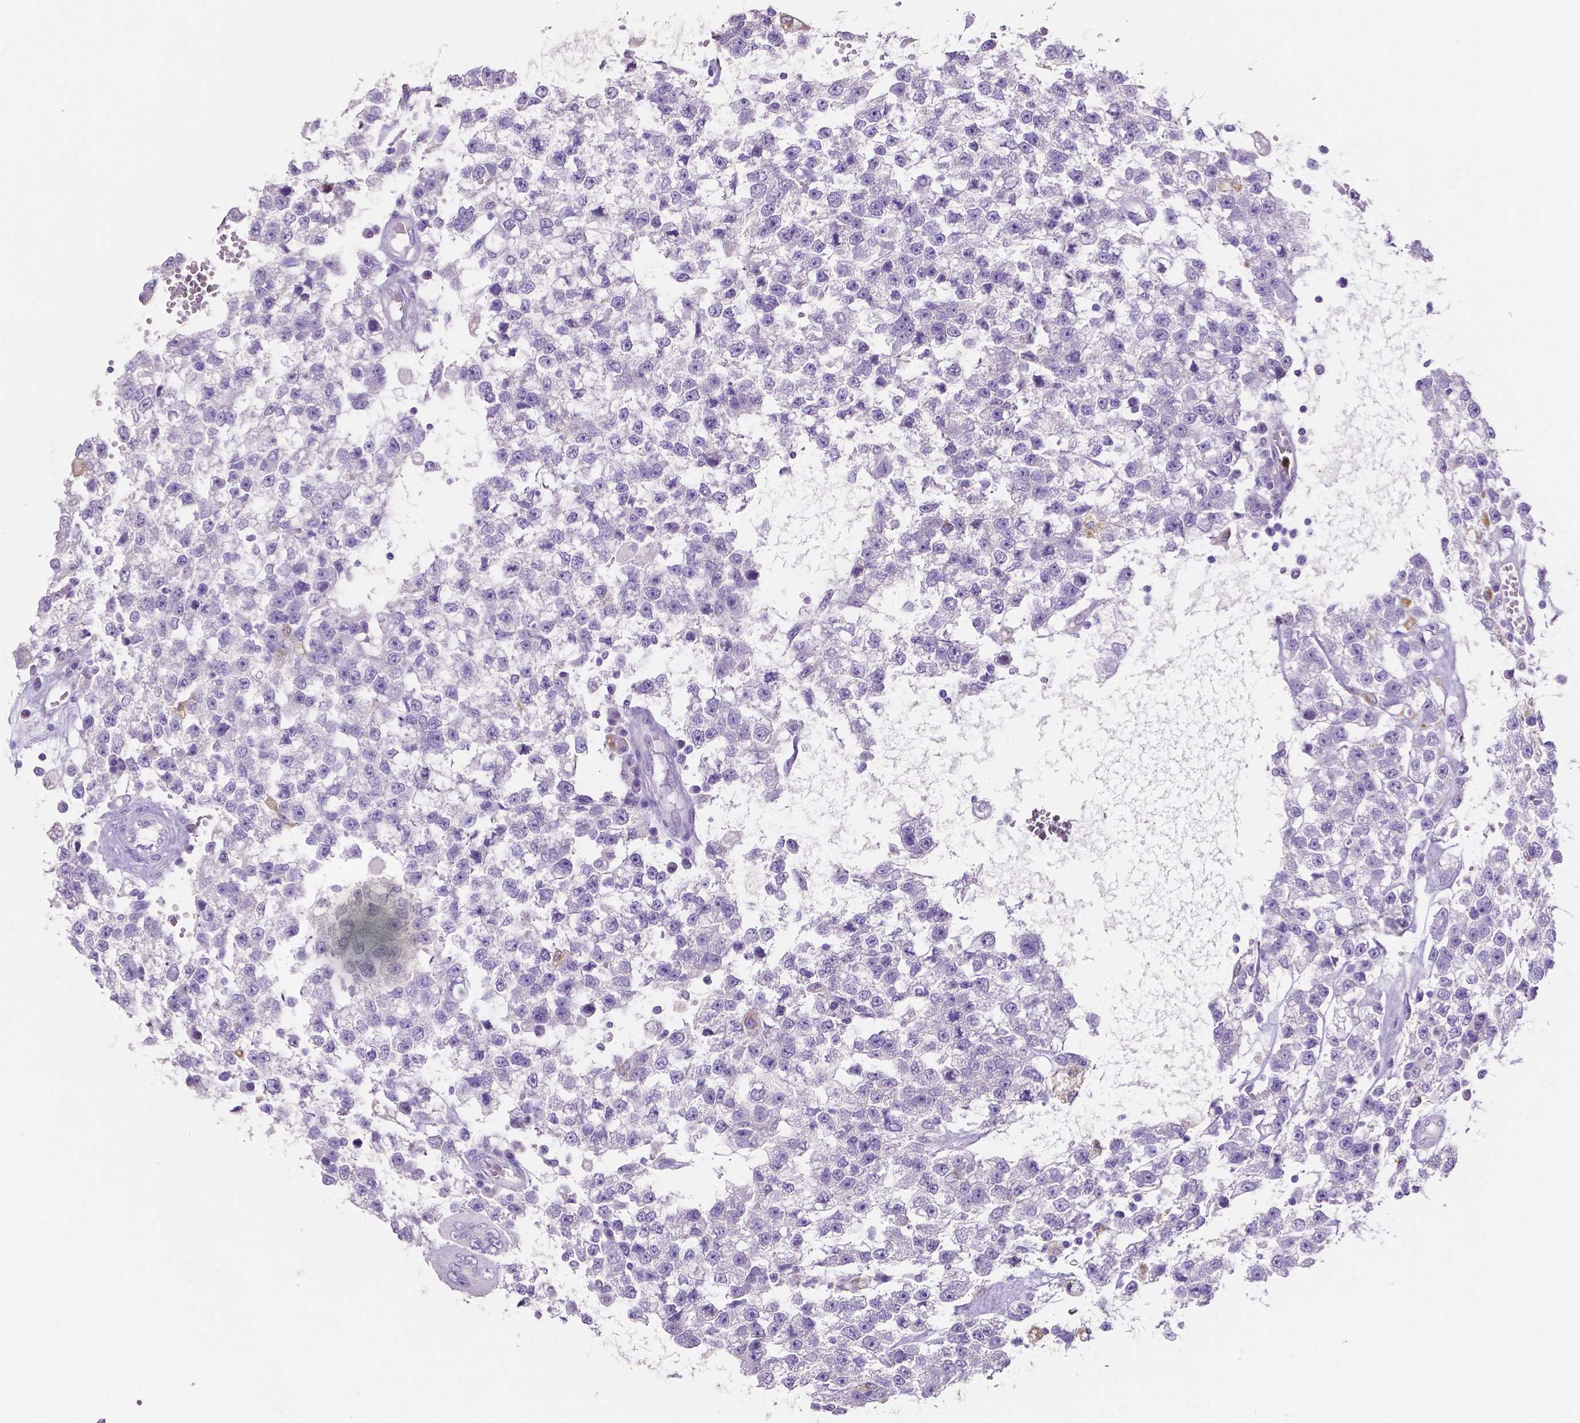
{"staining": {"intensity": "negative", "quantity": "none", "location": "none"}, "tissue": "testis cancer", "cell_type": "Tumor cells", "image_type": "cancer", "snomed": [{"axis": "morphology", "description": "Seminoma, NOS"}, {"axis": "topography", "description": "Testis"}], "caption": "The immunohistochemistry (IHC) image has no significant positivity in tumor cells of testis seminoma tissue.", "gene": "MMP9", "patient": {"sex": "male", "age": 34}}